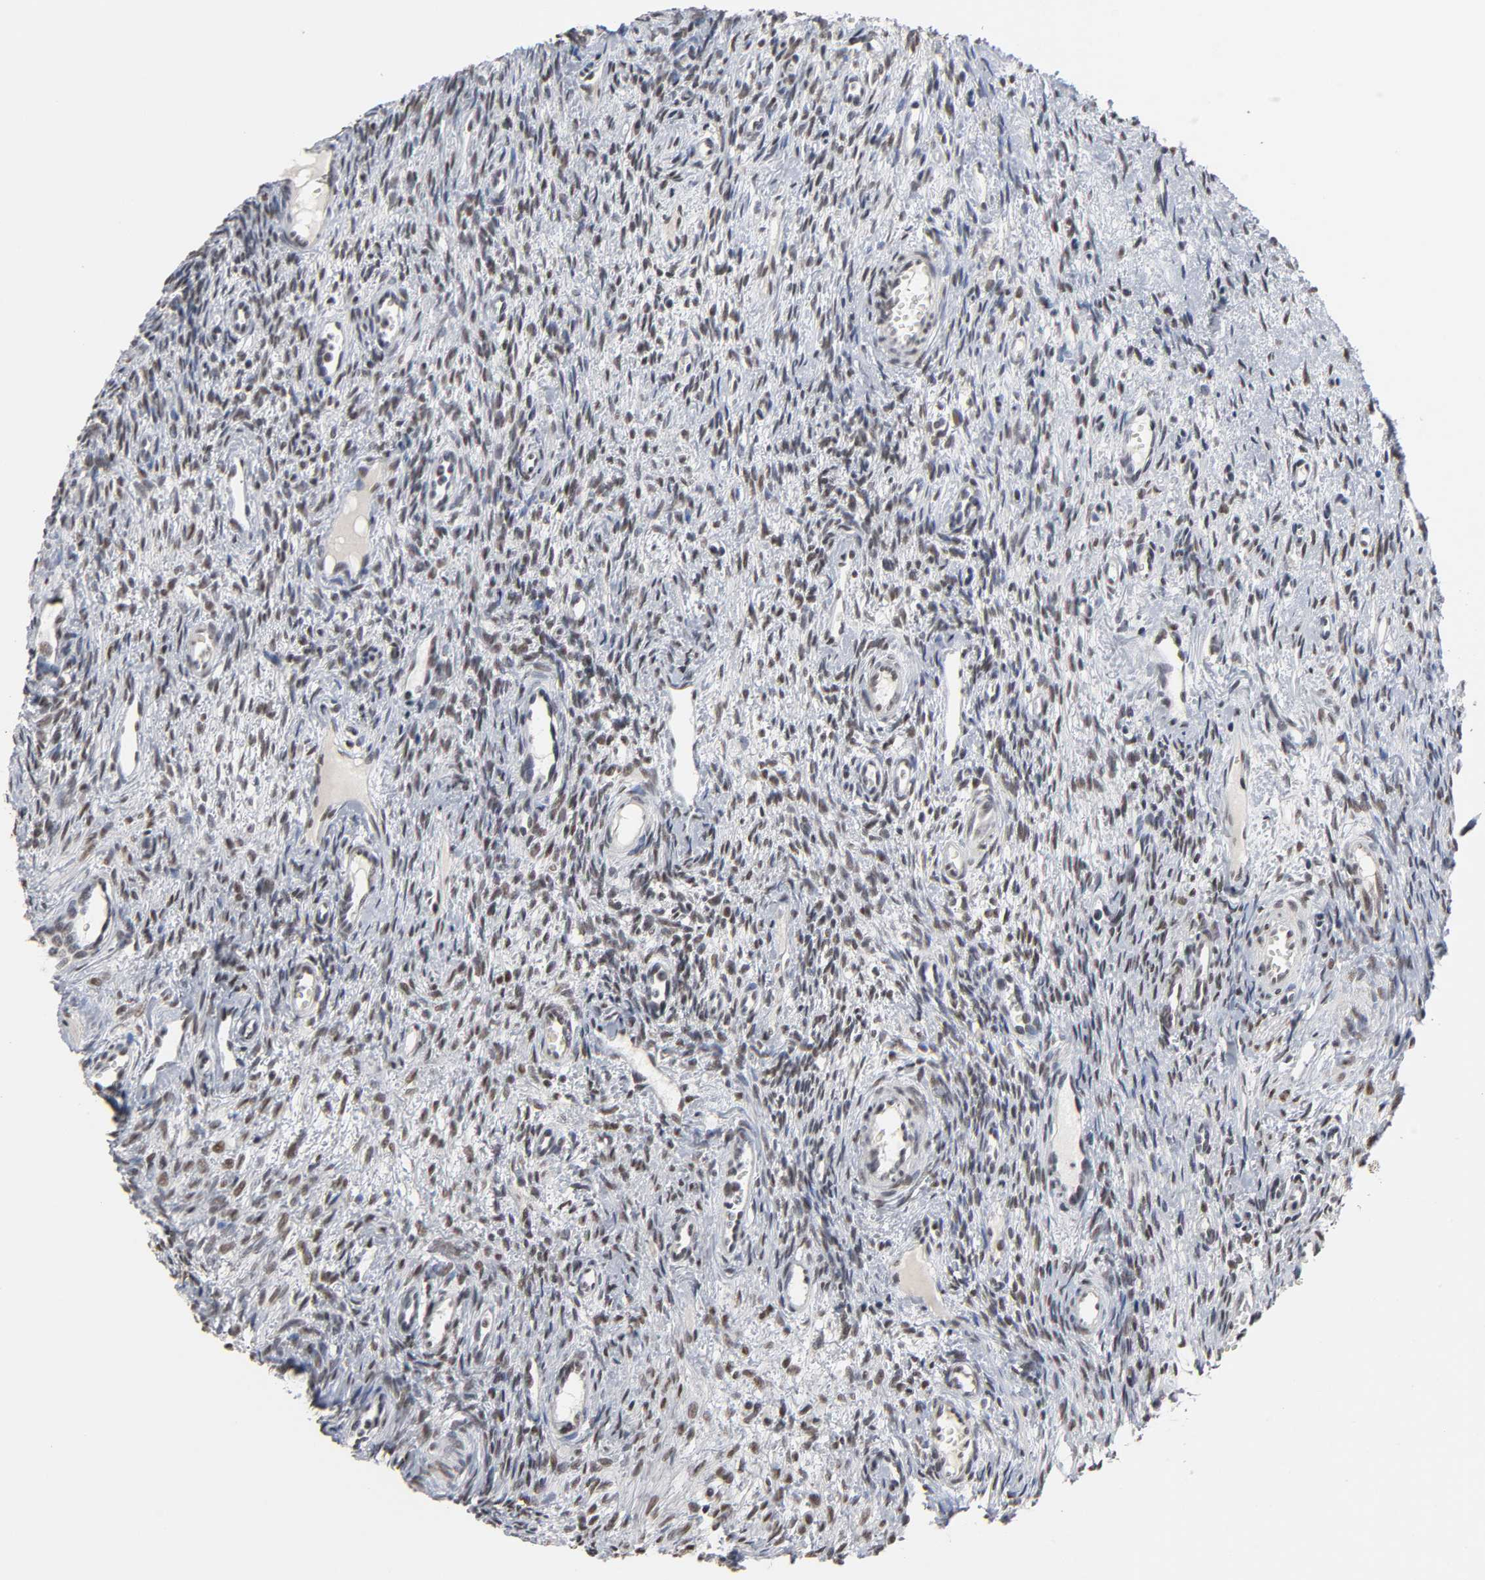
{"staining": {"intensity": "moderate", "quantity": "25%-75%", "location": "nuclear"}, "tissue": "ovary", "cell_type": "Ovarian stroma cells", "image_type": "normal", "snomed": [{"axis": "morphology", "description": "Normal tissue, NOS"}, {"axis": "topography", "description": "Ovary"}], "caption": "Immunohistochemistry (IHC) of normal ovary shows medium levels of moderate nuclear staining in about 25%-75% of ovarian stroma cells. (brown staining indicates protein expression, while blue staining denotes nuclei).", "gene": "TRIM33", "patient": {"sex": "female", "age": 33}}